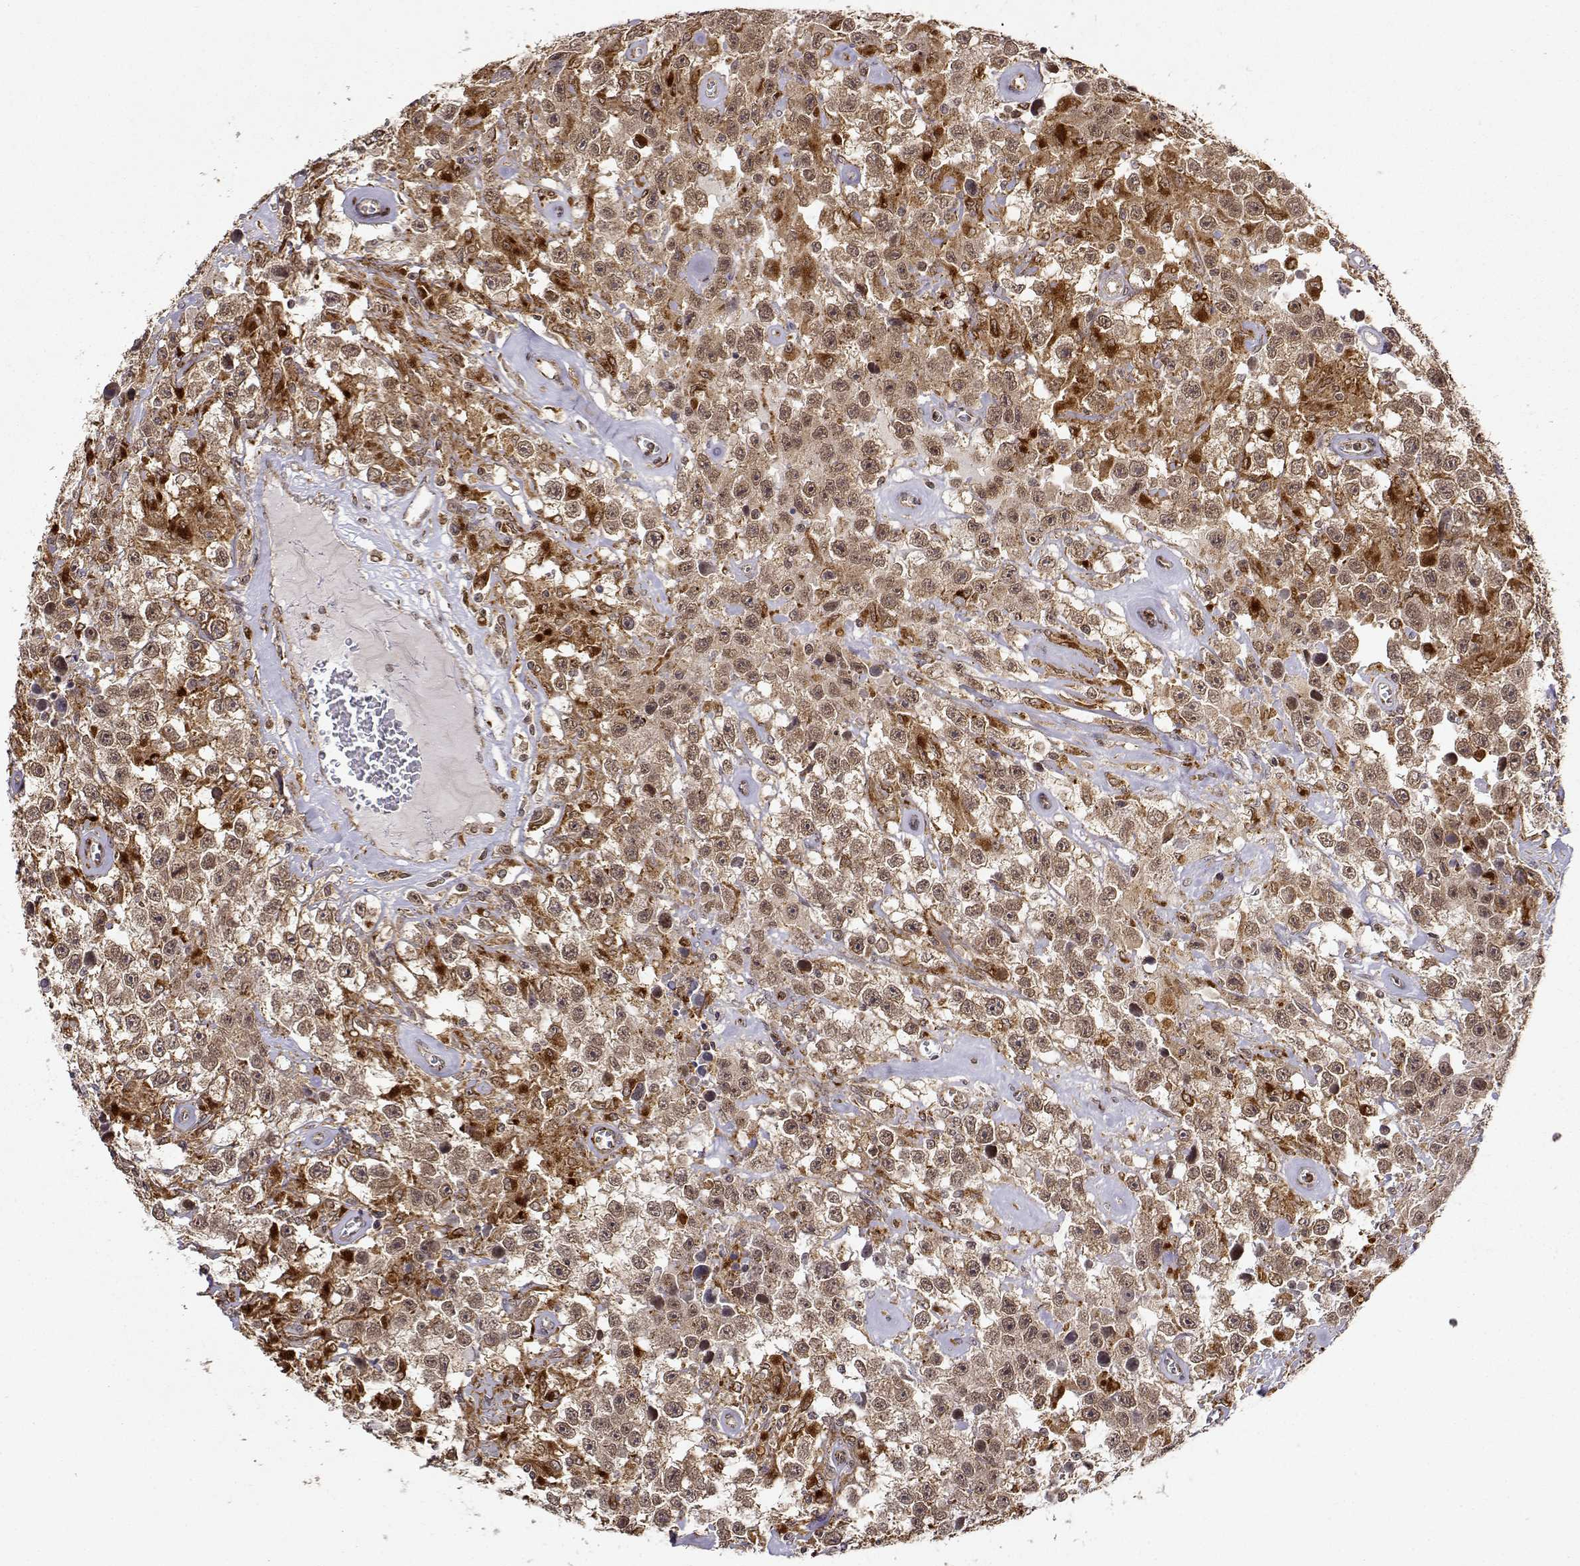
{"staining": {"intensity": "moderate", "quantity": ">75%", "location": "cytoplasmic/membranous"}, "tissue": "testis cancer", "cell_type": "Tumor cells", "image_type": "cancer", "snomed": [{"axis": "morphology", "description": "Seminoma, NOS"}, {"axis": "topography", "description": "Testis"}], "caption": "Tumor cells reveal medium levels of moderate cytoplasmic/membranous staining in approximately >75% of cells in human testis cancer (seminoma). The staining was performed using DAB (3,3'-diaminobenzidine), with brown indicating positive protein expression. Nuclei are stained blue with hematoxylin.", "gene": "RNF13", "patient": {"sex": "male", "age": 43}}